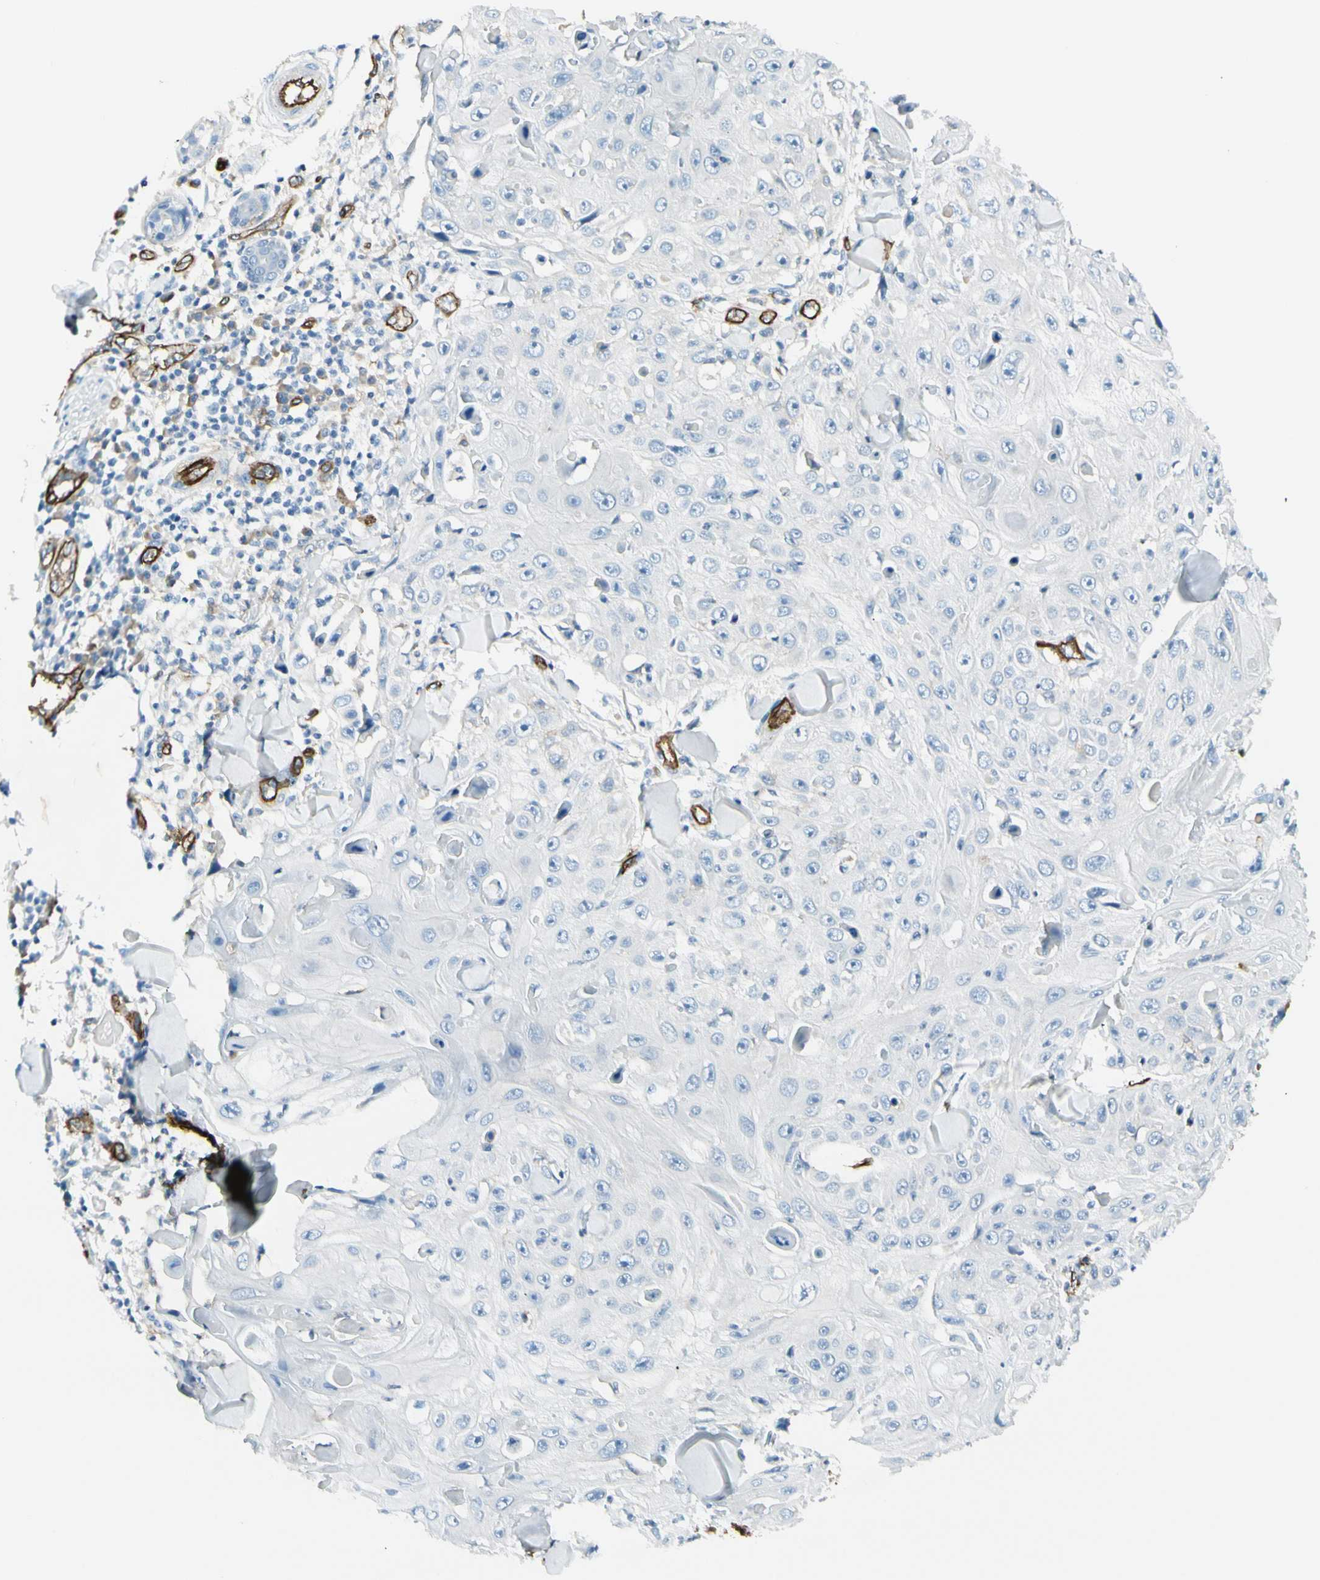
{"staining": {"intensity": "negative", "quantity": "none", "location": "none"}, "tissue": "skin cancer", "cell_type": "Tumor cells", "image_type": "cancer", "snomed": [{"axis": "morphology", "description": "Squamous cell carcinoma, NOS"}, {"axis": "topography", "description": "Skin"}], "caption": "This photomicrograph is of squamous cell carcinoma (skin) stained with immunohistochemistry (IHC) to label a protein in brown with the nuclei are counter-stained blue. There is no staining in tumor cells.", "gene": "CD93", "patient": {"sex": "male", "age": 86}}